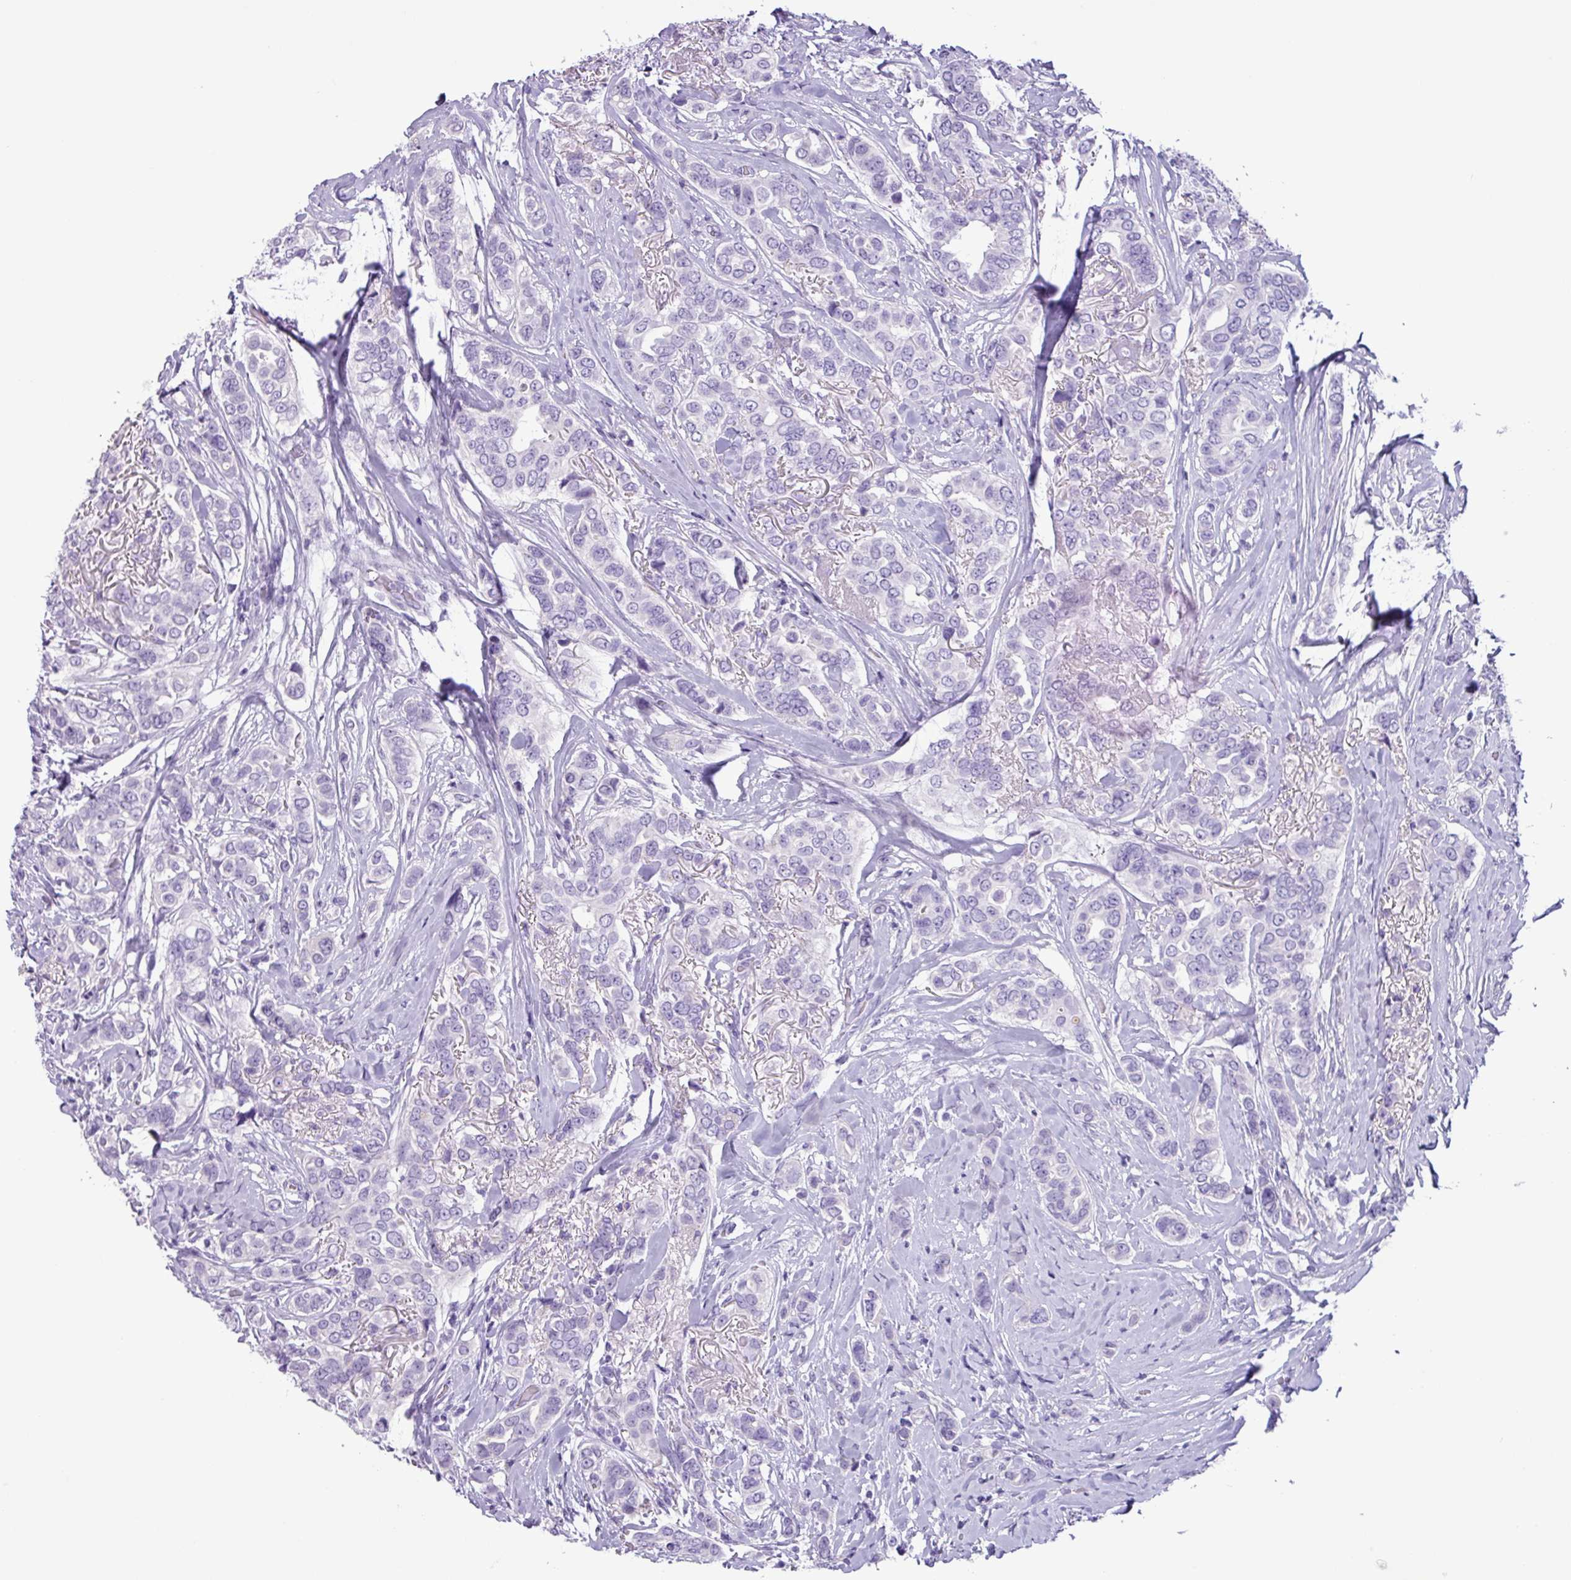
{"staining": {"intensity": "negative", "quantity": "none", "location": "none"}, "tissue": "breast cancer", "cell_type": "Tumor cells", "image_type": "cancer", "snomed": [{"axis": "morphology", "description": "Lobular carcinoma"}, {"axis": "topography", "description": "Breast"}], "caption": "High power microscopy histopathology image of an IHC image of breast cancer, revealing no significant positivity in tumor cells.", "gene": "CYSTM1", "patient": {"sex": "female", "age": 51}}